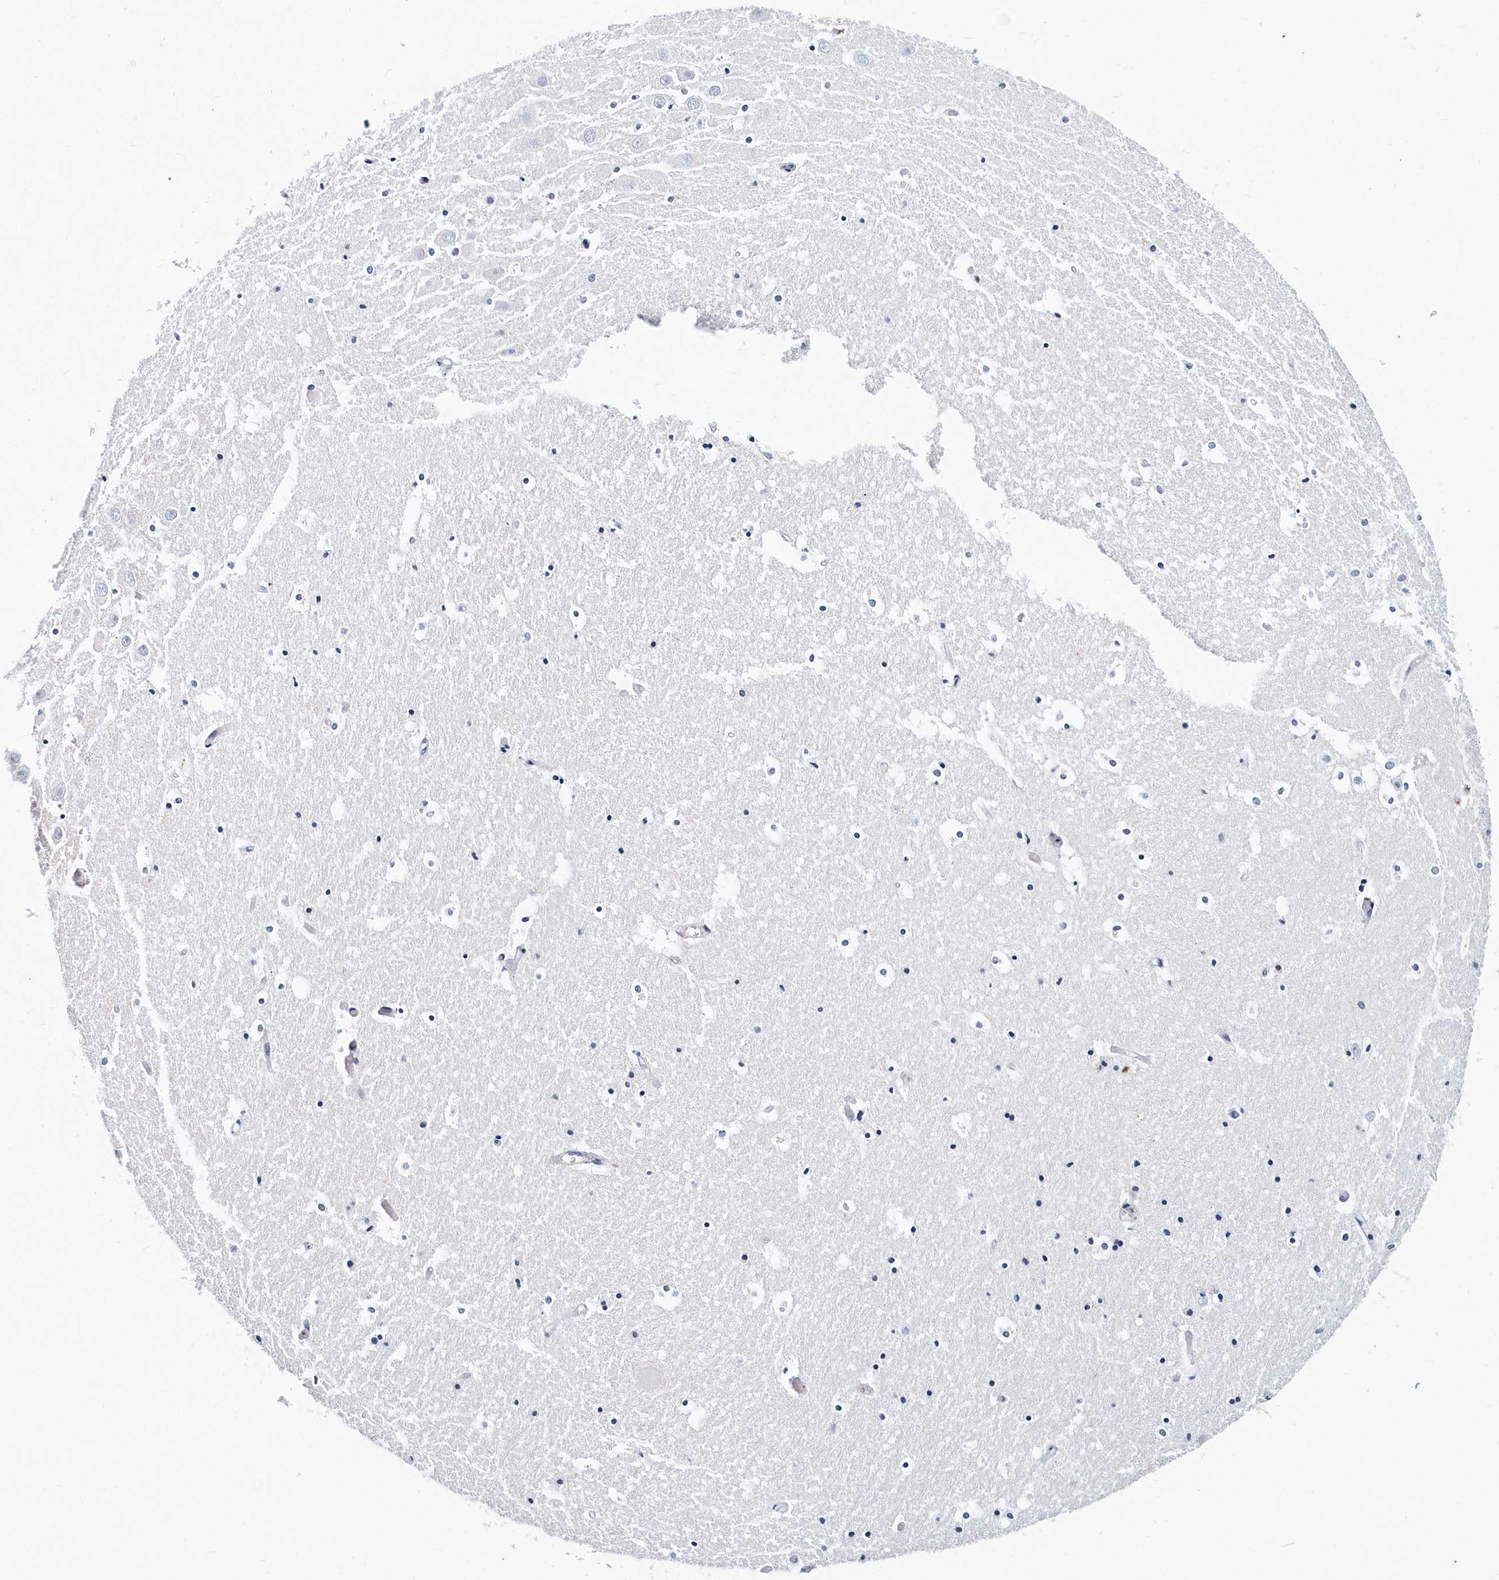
{"staining": {"intensity": "negative", "quantity": "none", "location": "none"}, "tissue": "hippocampus", "cell_type": "Glial cells", "image_type": "normal", "snomed": [{"axis": "morphology", "description": "Normal tissue, NOS"}, {"axis": "topography", "description": "Hippocampus"}], "caption": "Hippocampus was stained to show a protein in brown. There is no significant positivity in glial cells. (DAB (3,3'-diaminobenzidine) immunohistochemistry (IHC) visualized using brightfield microscopy, high magnification).", "gene": "ITGA2B", "patient": {"sex": "female", "age": 52}}